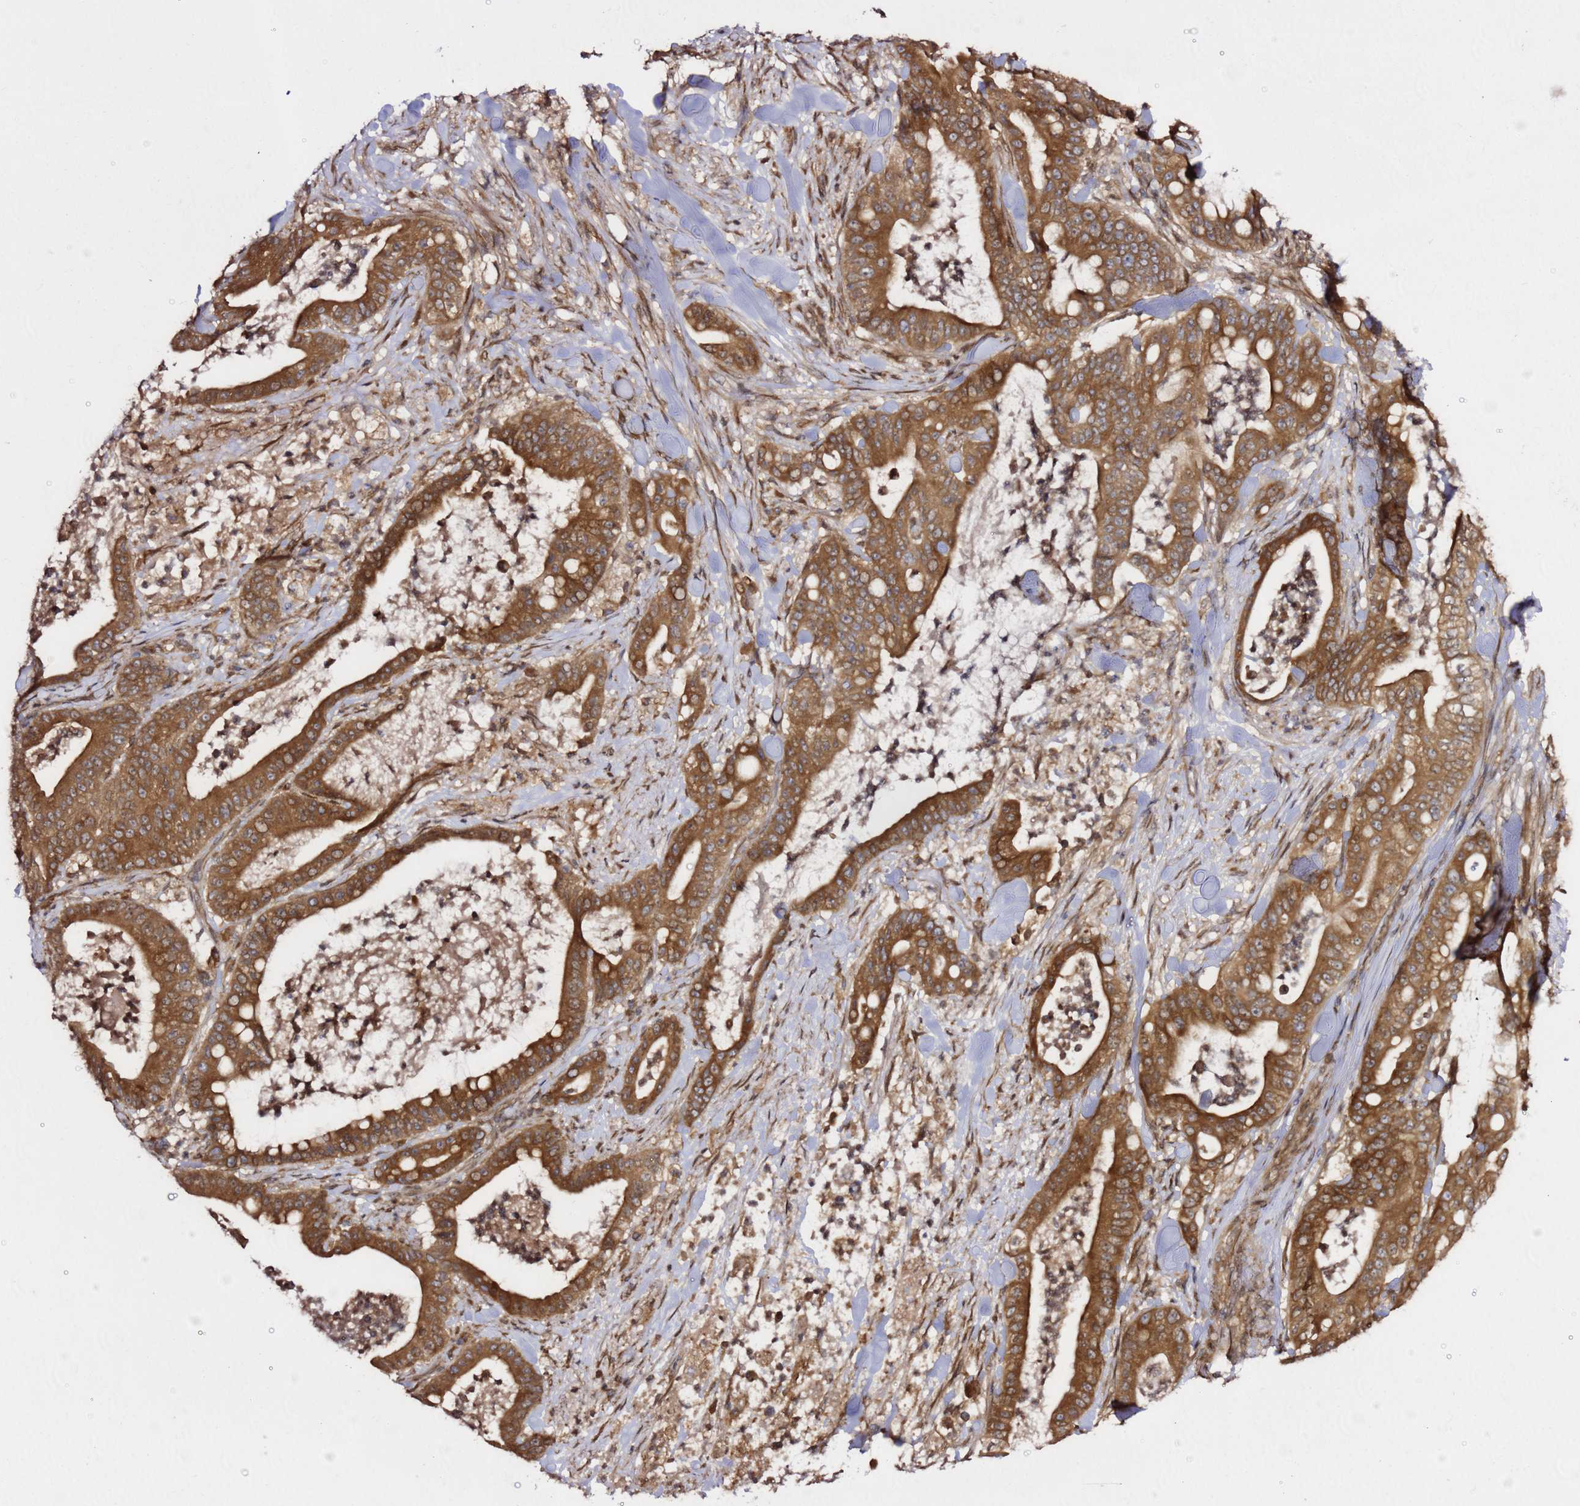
{"staining": {"intensity": "strong", "quantity": ">75%", "location": "cytoplasmic/membranous"}, "tissue": "pancreatic cancer", "cell_type": "Tumor cells", "image_type": "cancer", "snomed": [{"axis": "morphology", "description": "Adenocarcinoma, NOS"}, {"axis": "topography", "description": "Pancreas"}], "caption": "A high-resolution image shows immunohistochemistry staining of pancreatic adenocarcinoma, which exhibits strong cytoplasmic/membranous positivity in about >75% of tumor cells.", "gene": "PRKAB2", "patient": {"sex": "male", "age": 71}}